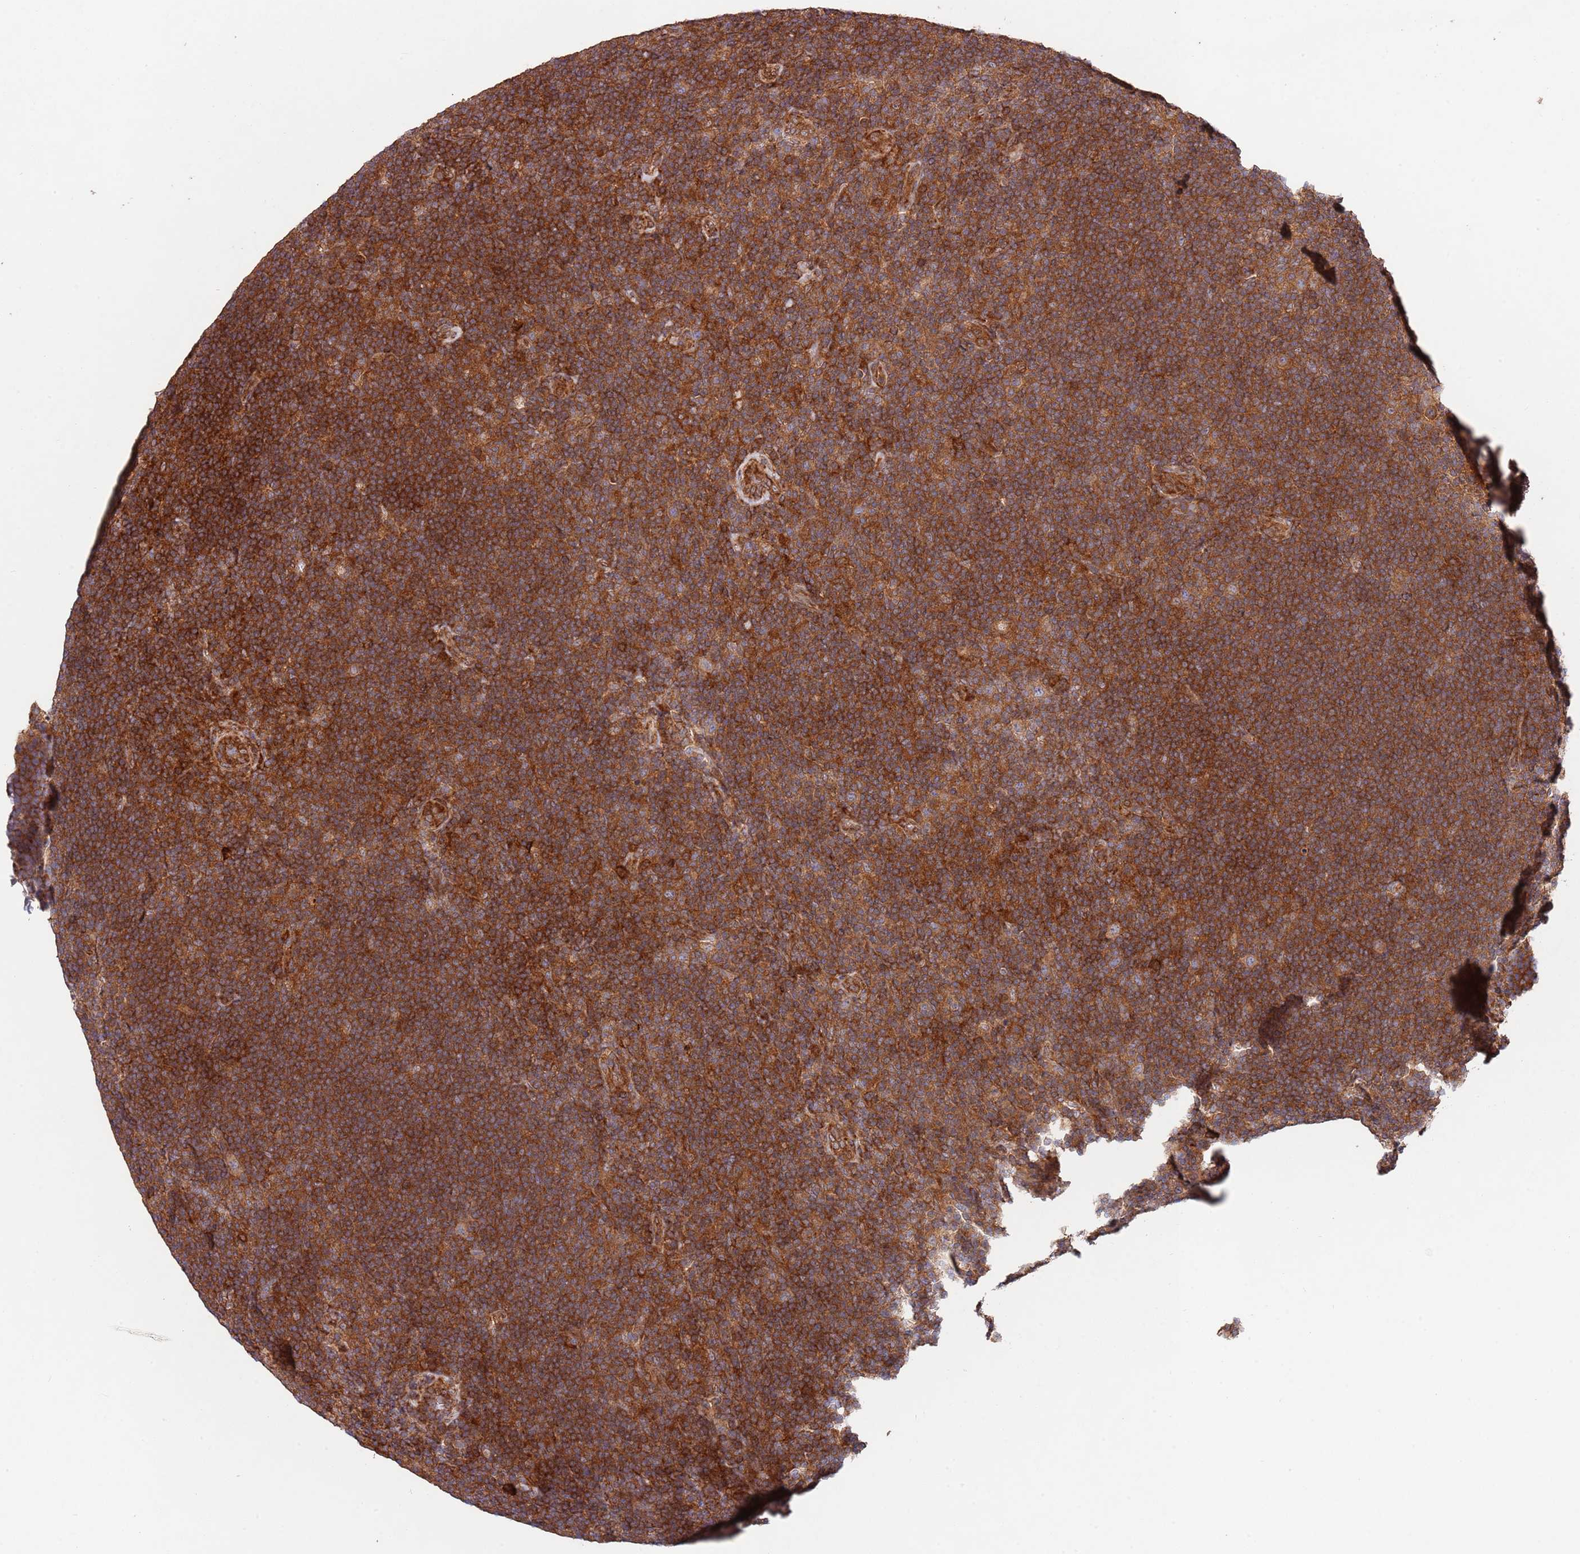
{"staining": {"intensity": "weak", "quantity": ">75%", "location": "cytoplasmic/membranous"}, "tissue": "lymphoma", "cell_type": "Tumor cells", "image_type": "cancer", "snomed": [{"axis": "morphology", "description": "Hodgkin's disease, NOS"}, {"axis": "topography", "description": "Lymph node"}], "caption": "IHC micrograph of Hodgkin's disease stained for a protein (brown), which exhibits low levels of weak cytoplasmic/membranous positivity in about >75% of tumor cells.", "gene": "RNF19B", "patient": {"sex": "female", "age": 57}}